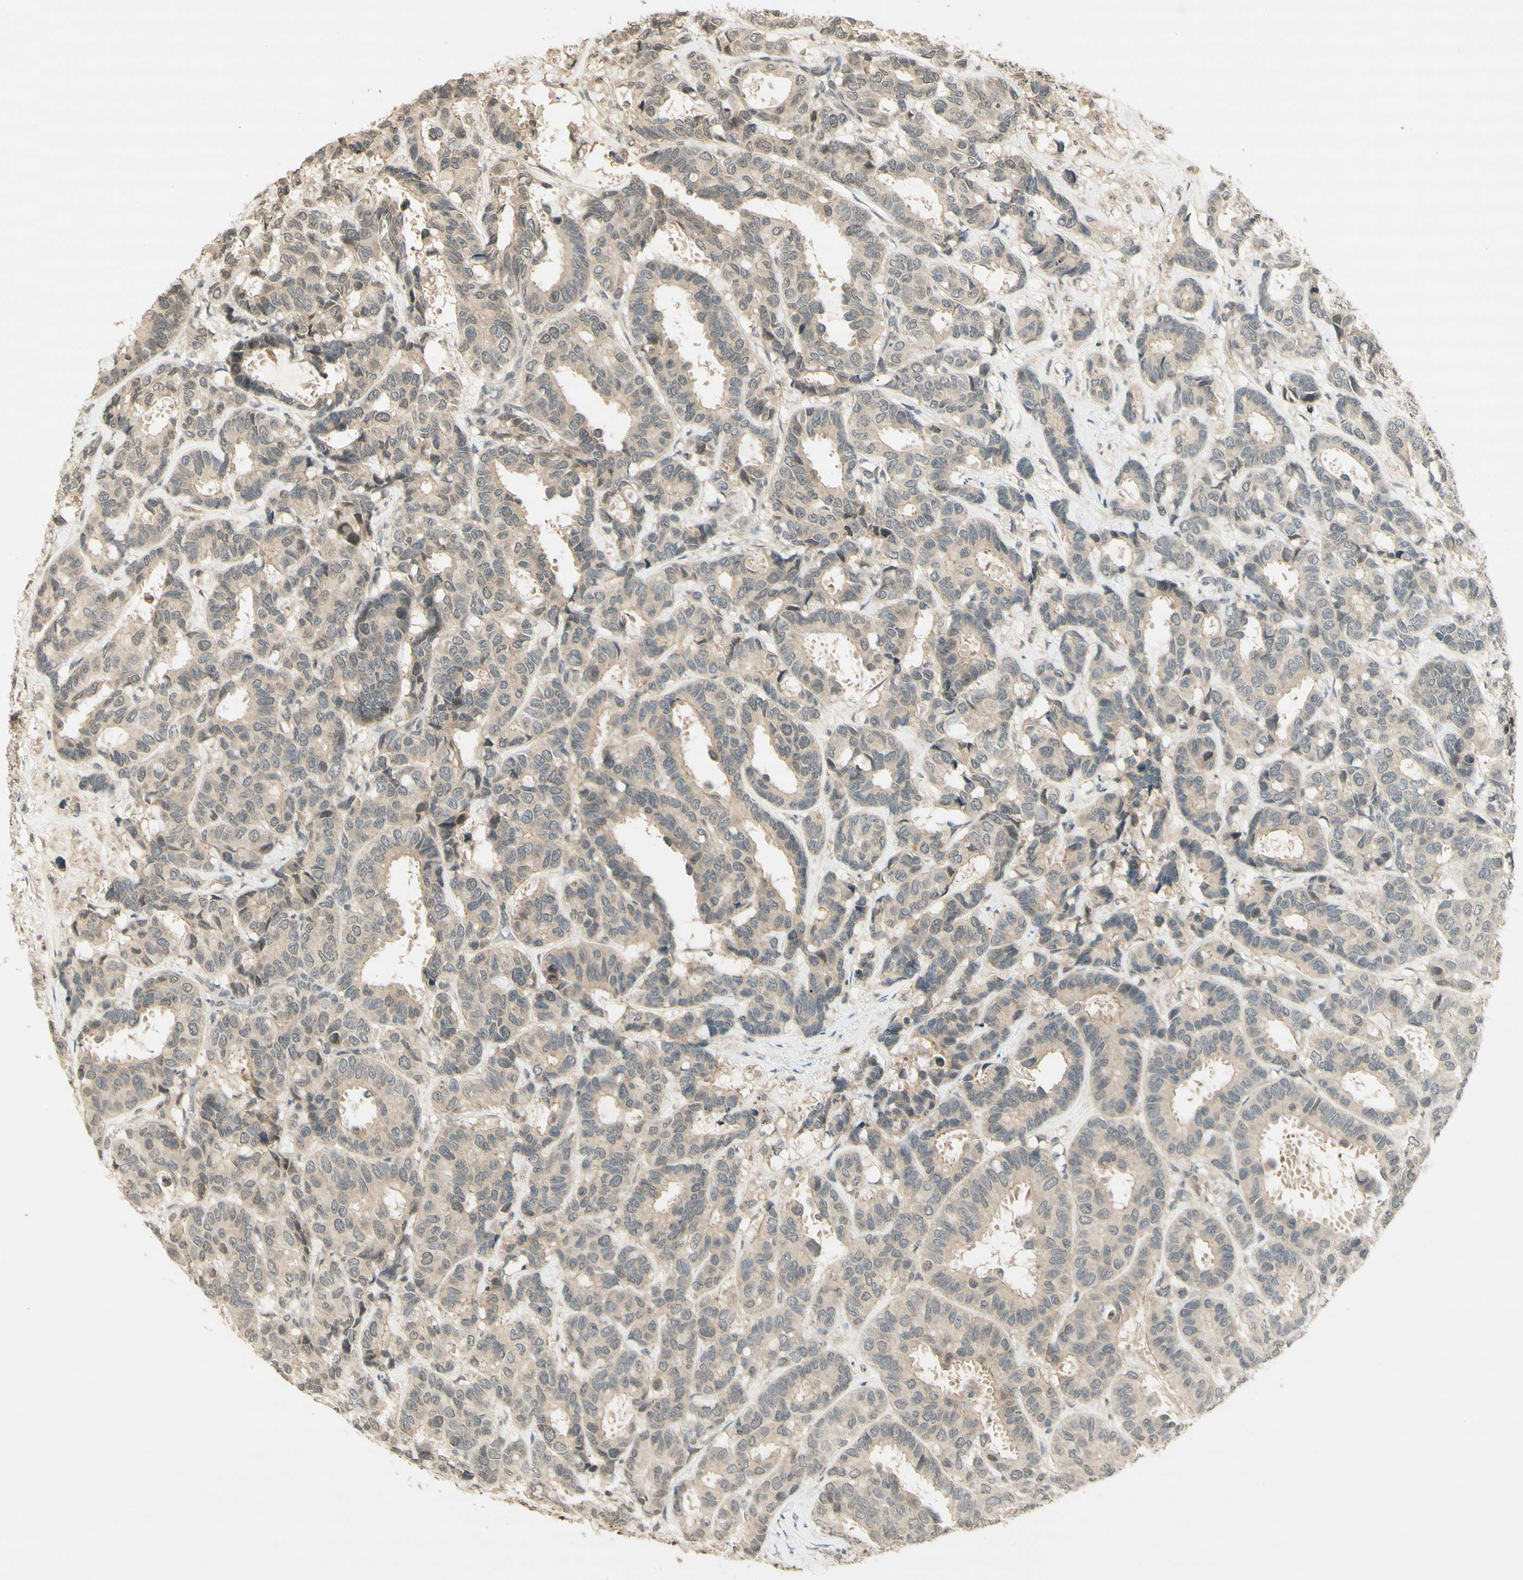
{"staining": {"intensity": "weak", "quantity": ">75%", "location": "cytoplasmic/membranous"}, "tissue": "breast cancer", "cell_type": "Tumor cells", "image_type": "cancer", "snomed": [{"axis": "morphology", "description": "Duct carcinoma"}, {"axis": "topography", "description": "Breast"}], "caption": "A brown stain highlights weak cytoplasmic/membranous positivity of a protein in breast cancer tumor cells. (brown staining indicates protein expression, while blue staining denotes nuclei).", "gene": "GLI1", "patient": {"sex": "female", "age": 87}}